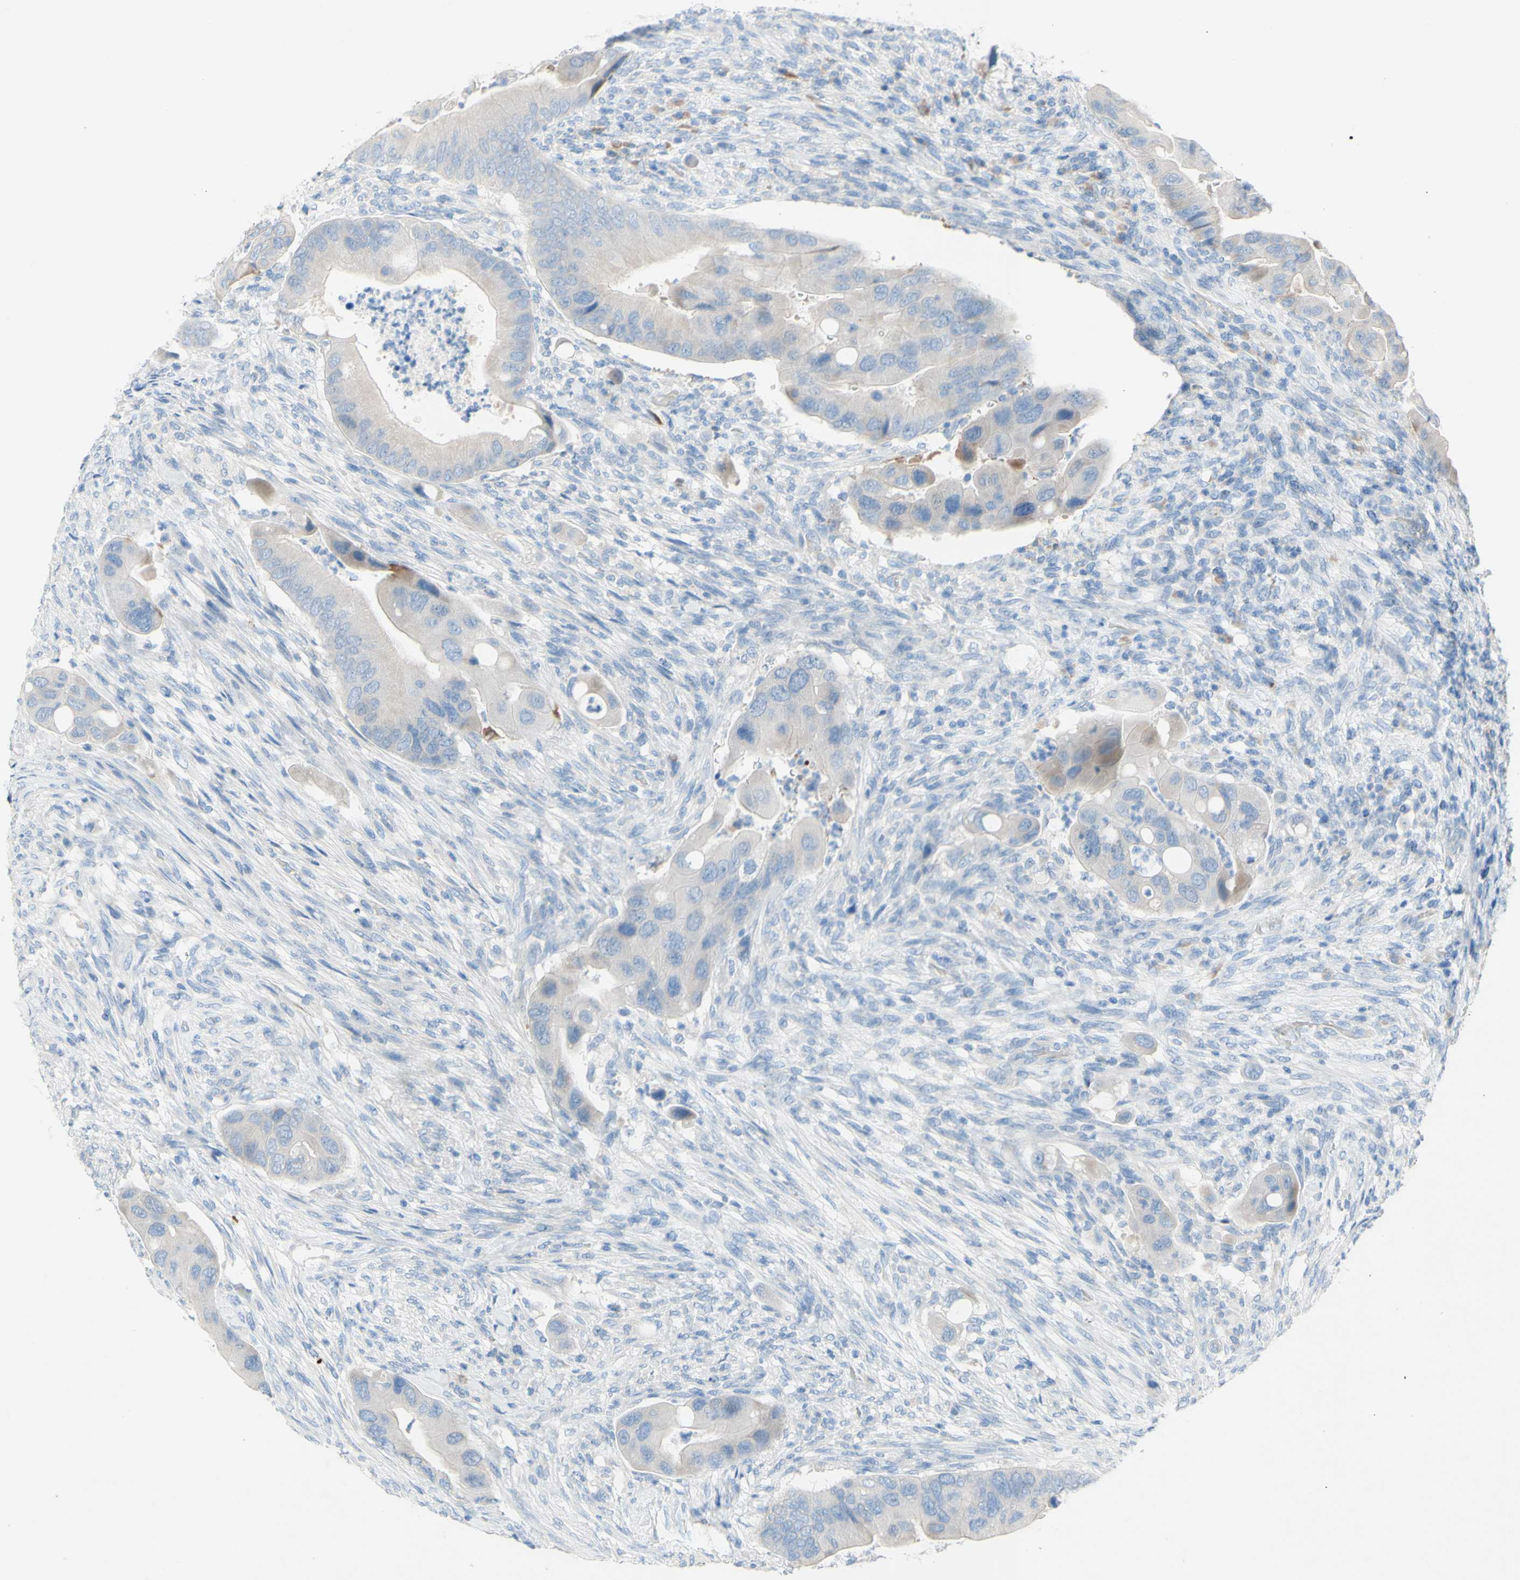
{"staining": {"intensity": "negative", "quantity": "none", "location": "none"}, "tissue": "colorectal cancer", "cell_type": "Tumor cells", "image_type": "cancer", "snomed": [{"axis": "morphology", "description": "Adenocarcinoma, NOS"}, {"axis": "topography", "description": "Rectum"}], "caption": "Tumor cells show no significant staining in colorectal cancer (adenocarcinoma).", "gene": "ACADL", "patient": {"sex": "female", "age": 57}}